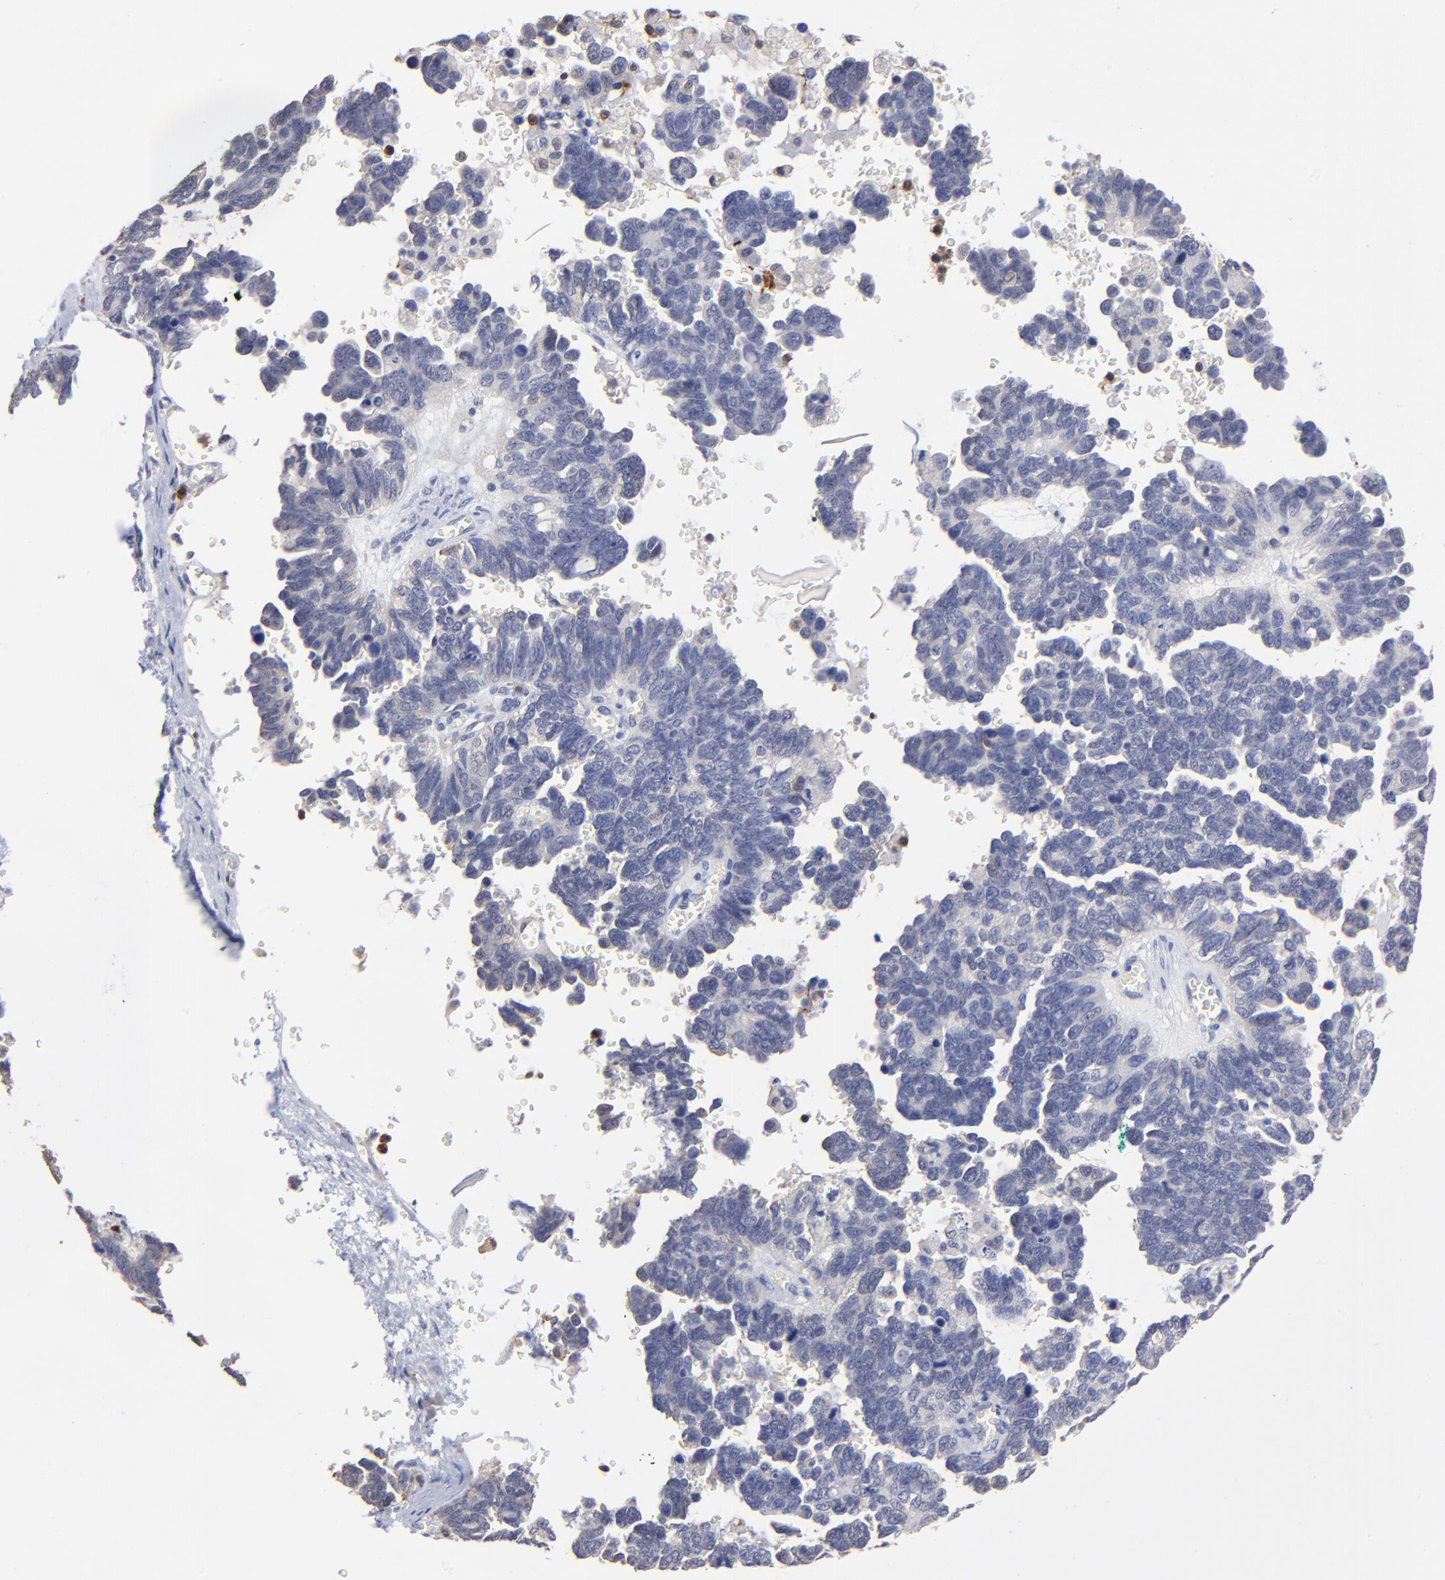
{"staining": {"intensity": "negative", "quantity": "none", "location": "none"}, "tissue": "ovarian cancer", "cell_type": "Tumor cells", "image_type": "cancer", "snomed": [{"axis": "morphology", "description": "Cystadenocarcinoma, serous, NOS"}, {"axis": "topography", "description": "Ovary"}], "caption": "Tumor cells are negative for protein expression in human ovarian cancer.", "gene": "TBXT", "patient": {"sex": "female", "age": 69}}